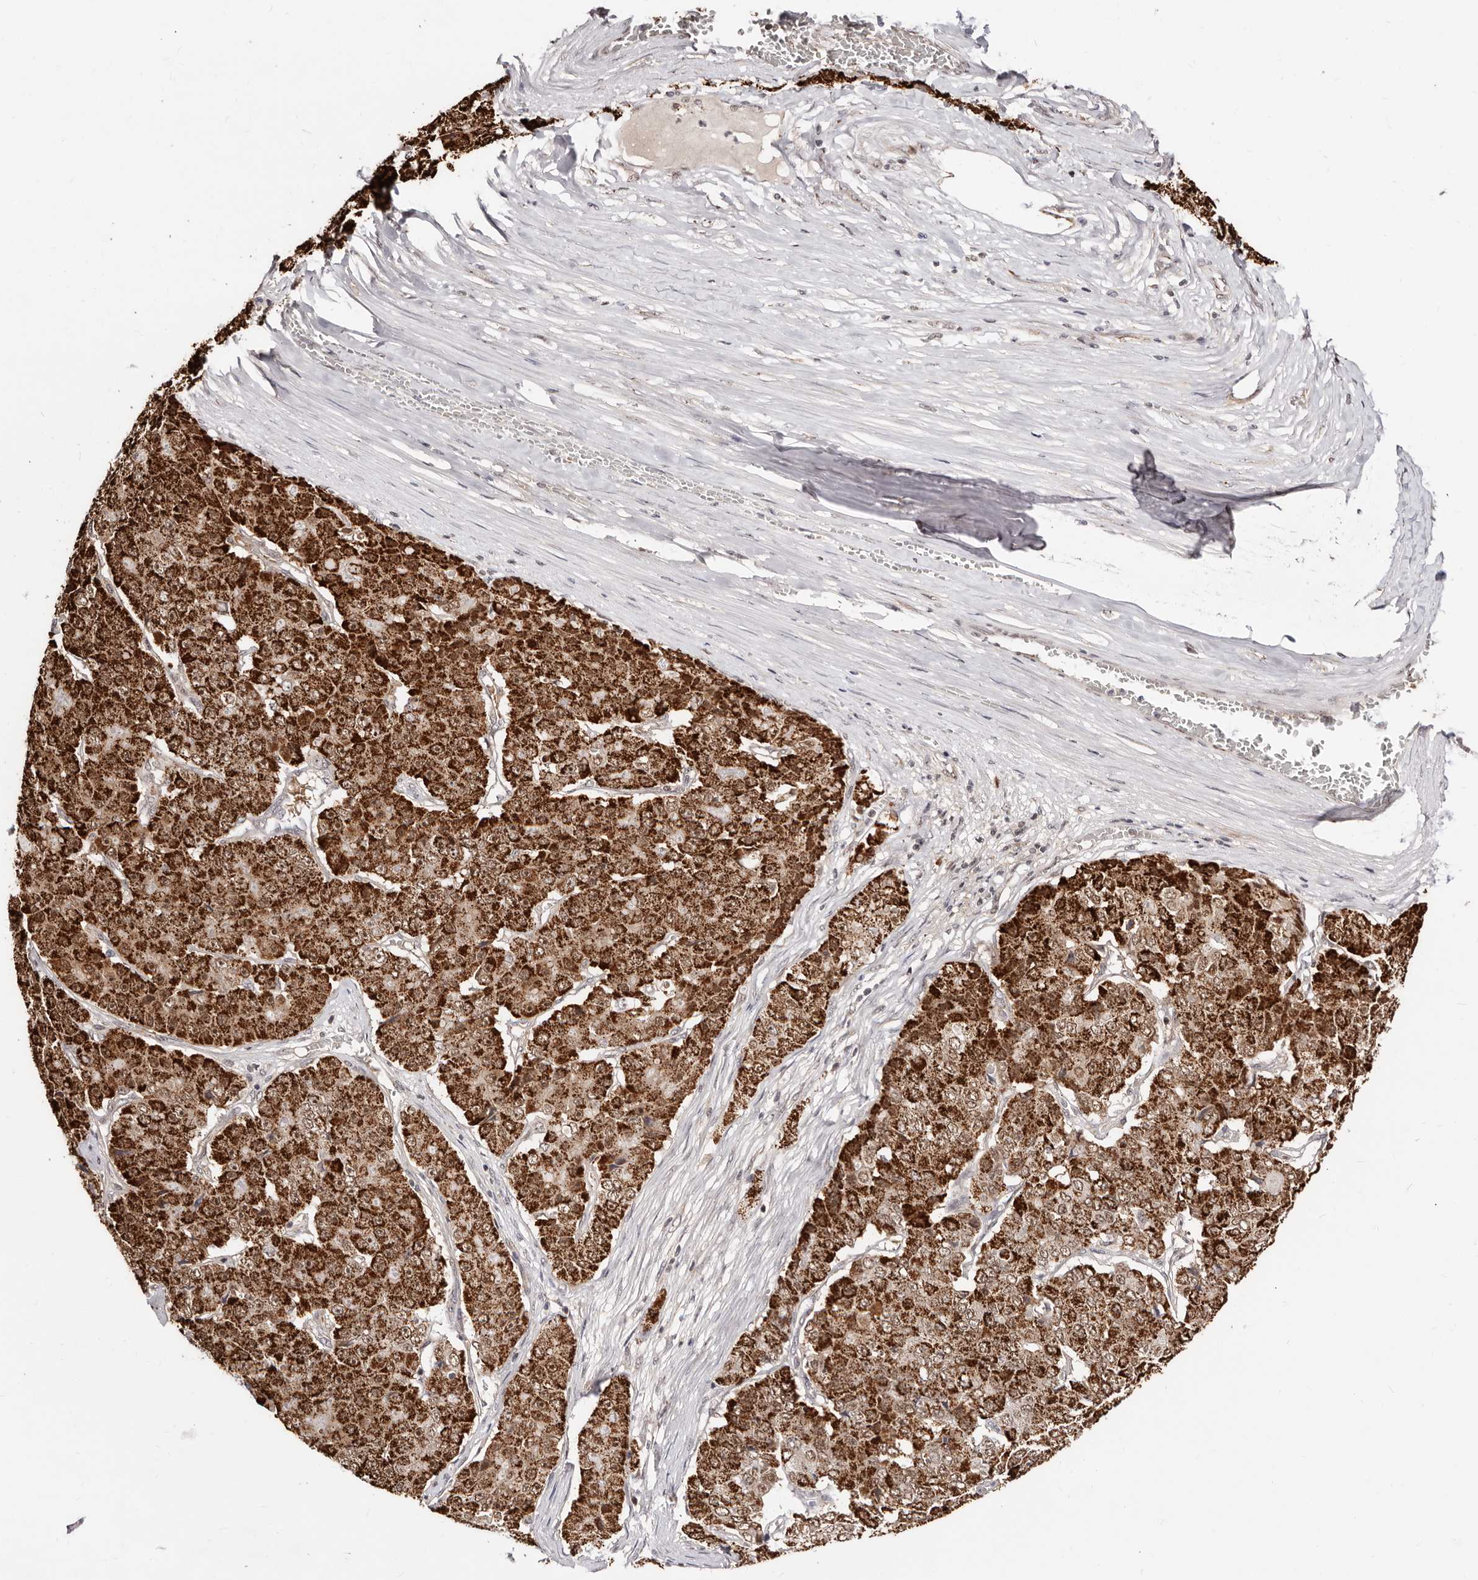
{"staining": {"intensity": "strong", "quantity": ">75%", "location": "cytoplasmic/membranous"}, "tissue": "pancreatic cancer", "cell_type": "Tumor cells", "image_type": "cancer", "snomed": [{"axis": "morphology", "description": "Adenocarcinoma, NOS"}, {"axis": "topography", "description": "Pancreas"}], "caption": "Approximately >75% of tumor cells in pancreatic cancer exhibit strong cytoplasmic/membranous protein staining as visualized by brown immunohistochemical staining.", "gene": "APOL6", "patient": {"sex": "male", "age": 50}}